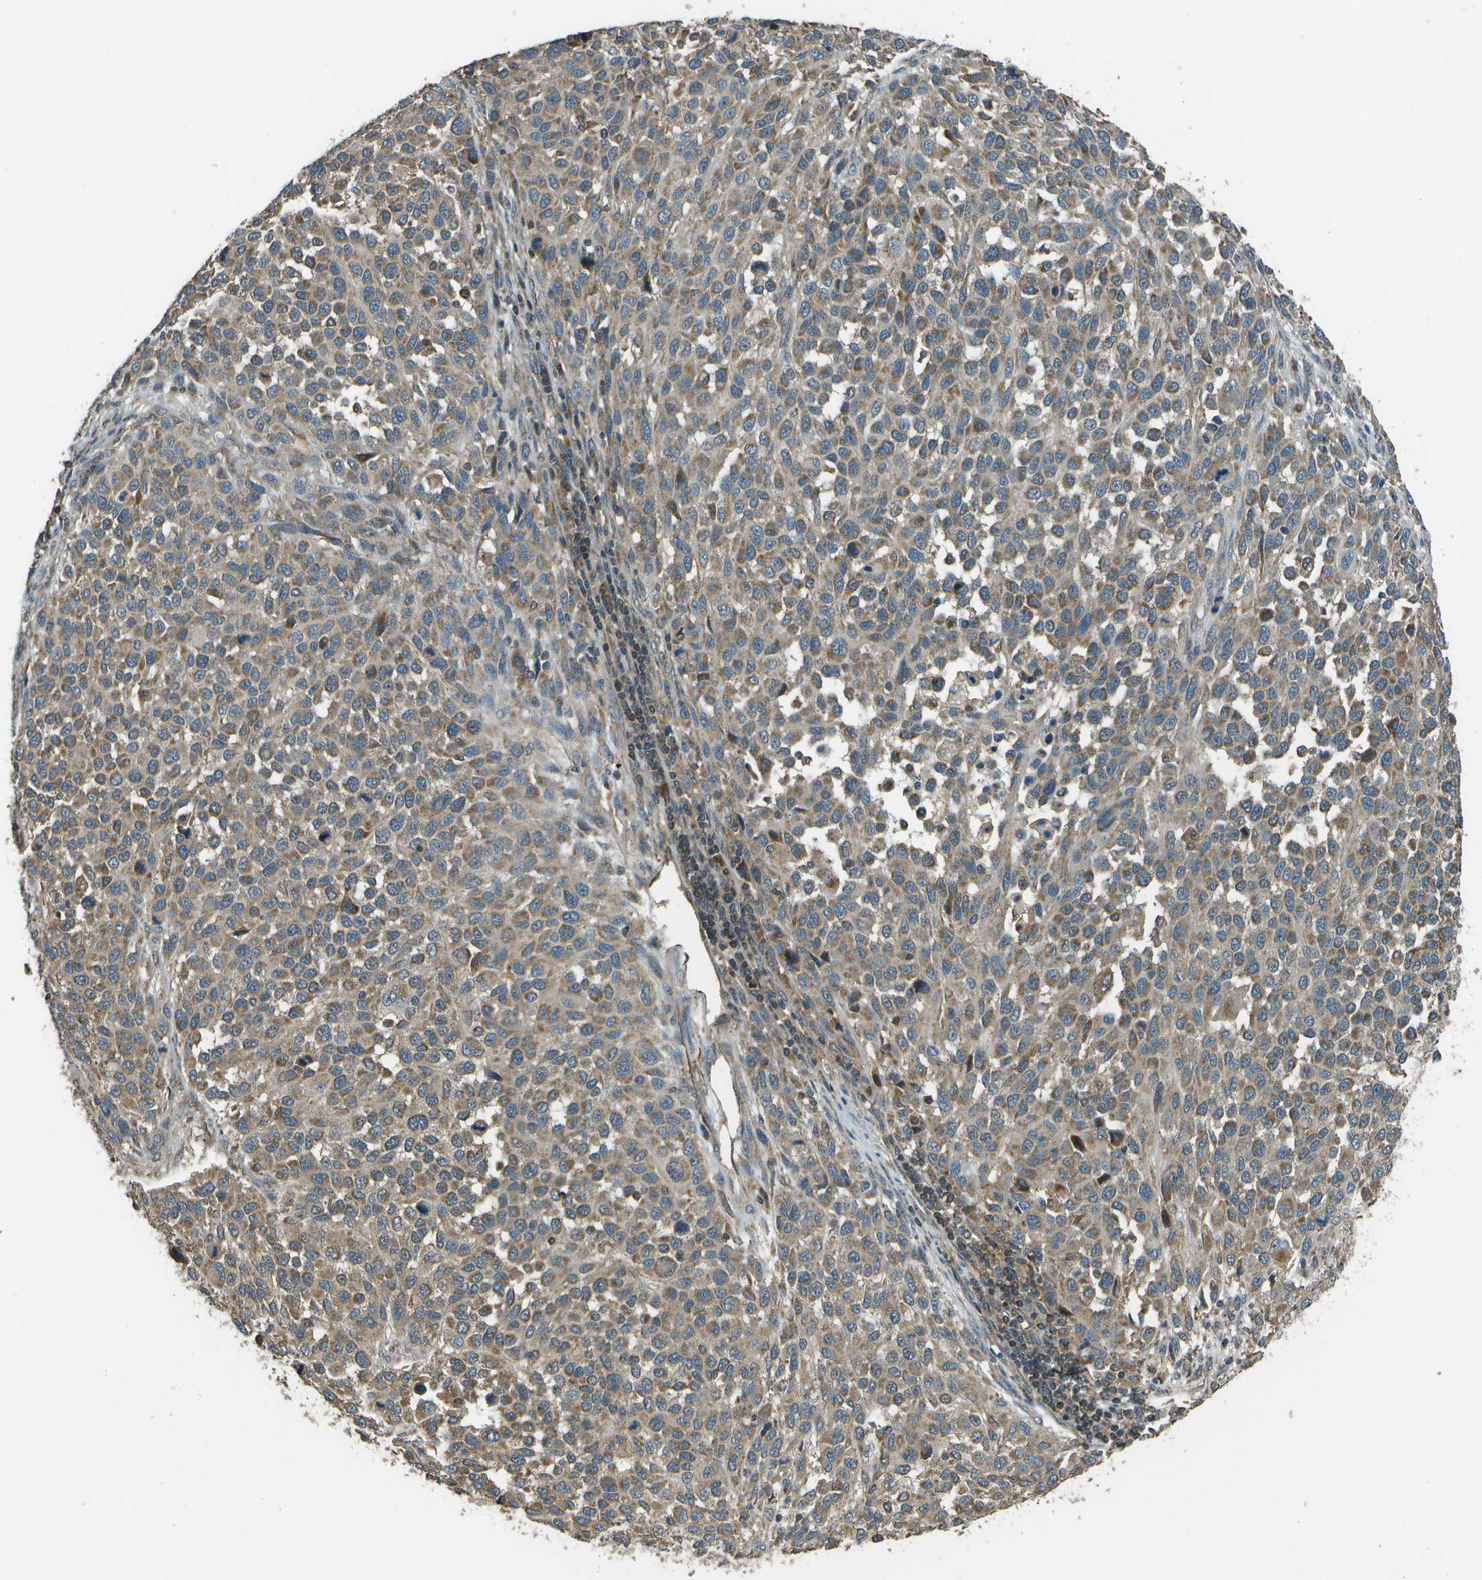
{"staining": {"intensity": "moderate", "quantity": ">75%", "location": "cytoplasmic/membranous"}, "tissue": "melanoma", "cell_type": "Tumor cells", "image_type": "cancer", "snomed": [{"axis": "morphology", "description": "Malignant melanoma, Metastatic site"}, {"axis": "topography", "description": "Lymph node"}], "caption": "Human malignant melanoma (metastatic site) stained for a protein (brown) shows moderate cytoplasmic/membranous positive expression in about >75% of tumor cells.", "gene": "PLPBP", "patient": {"sex": "male", "age": 61}}